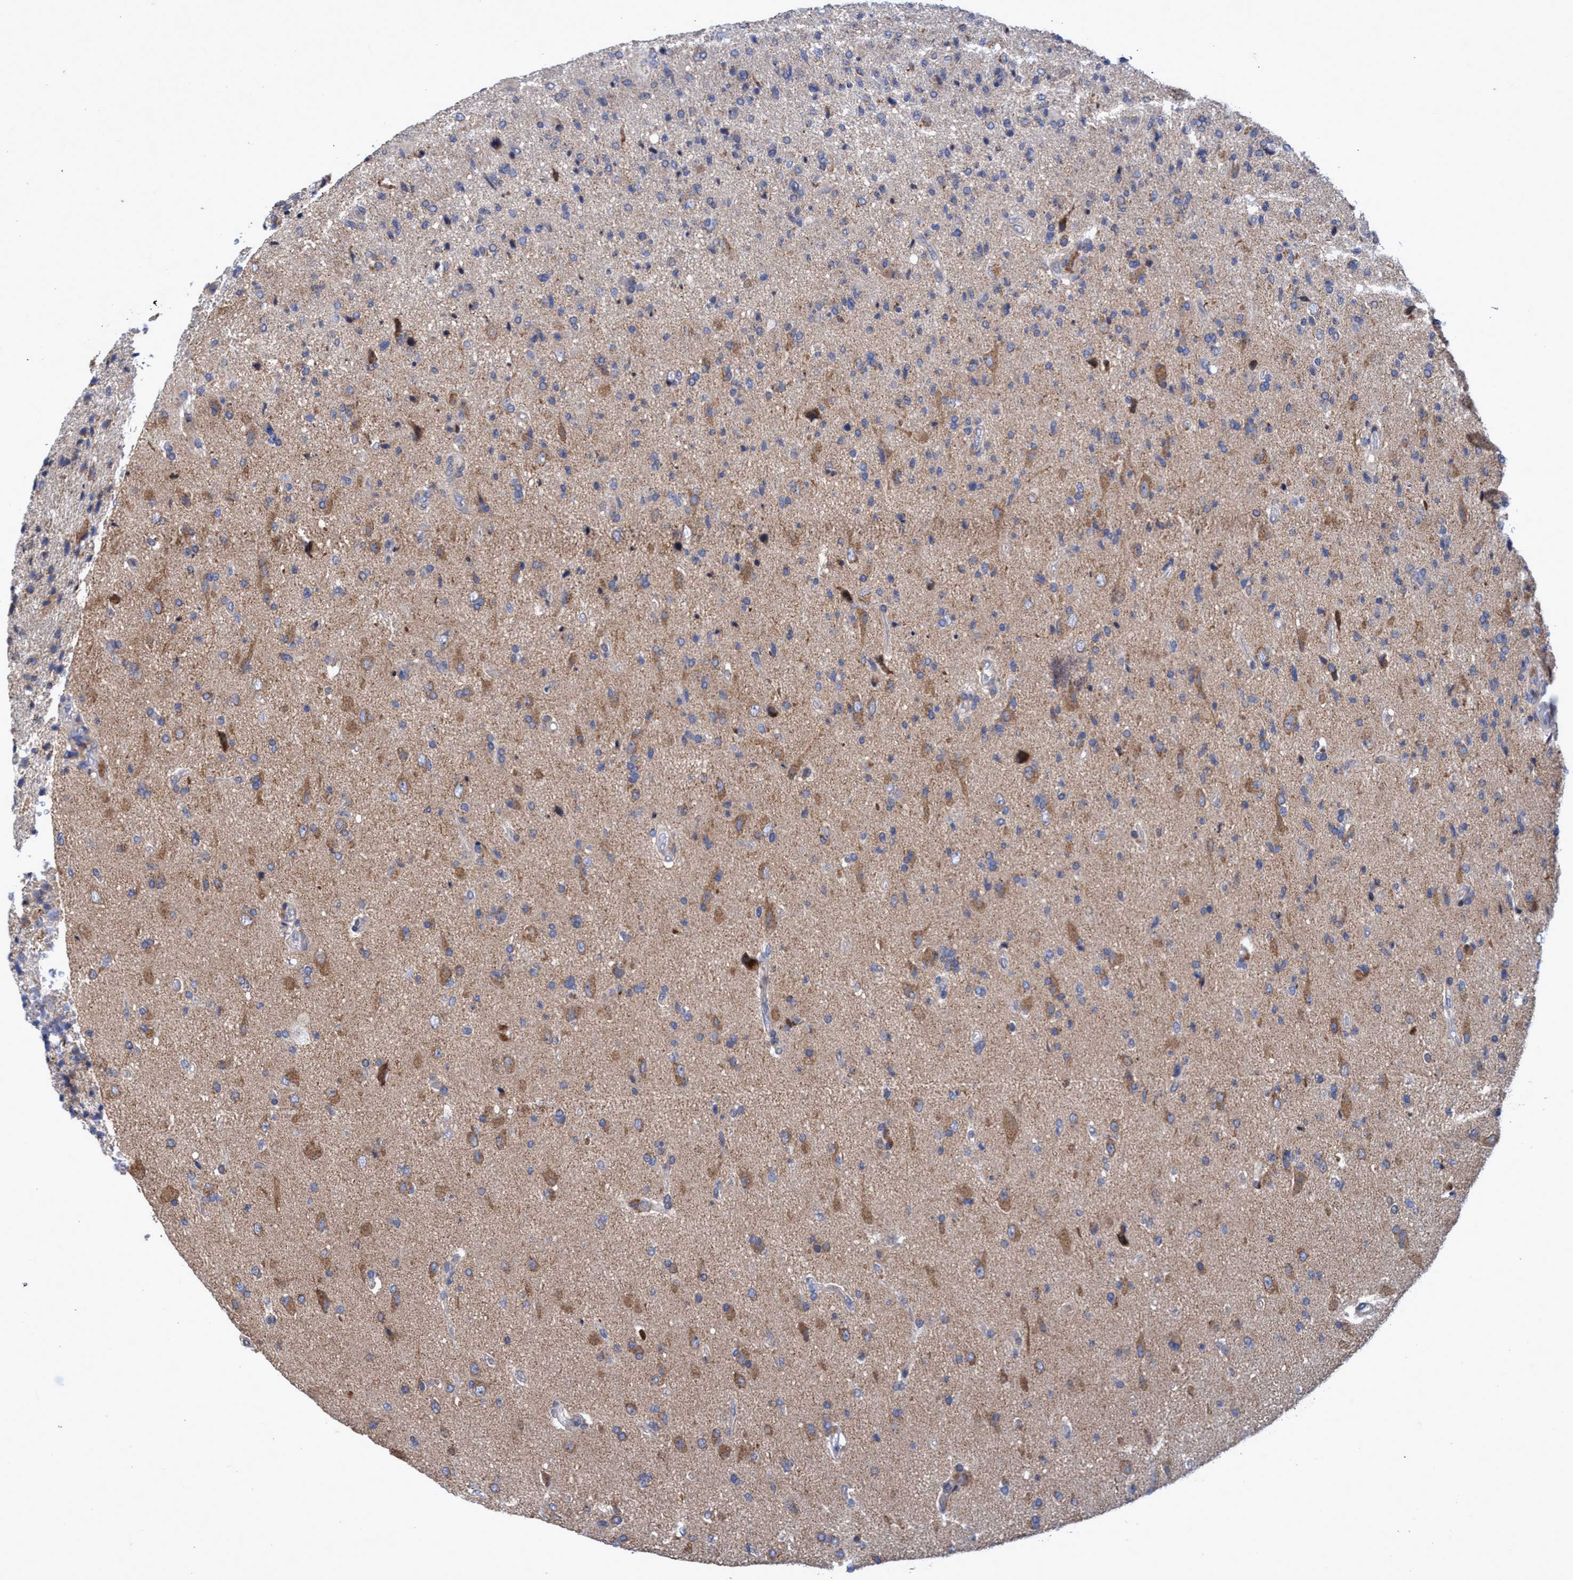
{"staining": {"intensity": "weak", "quantity": "25%-75%", "location": "cytoplasmic/membranous"}, "tissue": "glioma", "cell_type": "Tumor cells", "image_type": "cancer", "snomed": [{"axis": "morphology", "description": "Glioma, malignant, High grade"}, {"axis": "topography", "description": "Brain"}], "caption": "A photomicrograph showing weak cytoplasmic/membranous staining in about 25%-75% of tumor cells in malignant glioma (high-grade), as visualized by brown immunohistochemical staining.", "gene": "NAT16", "patient": {"sex": "male", "age": 72}}